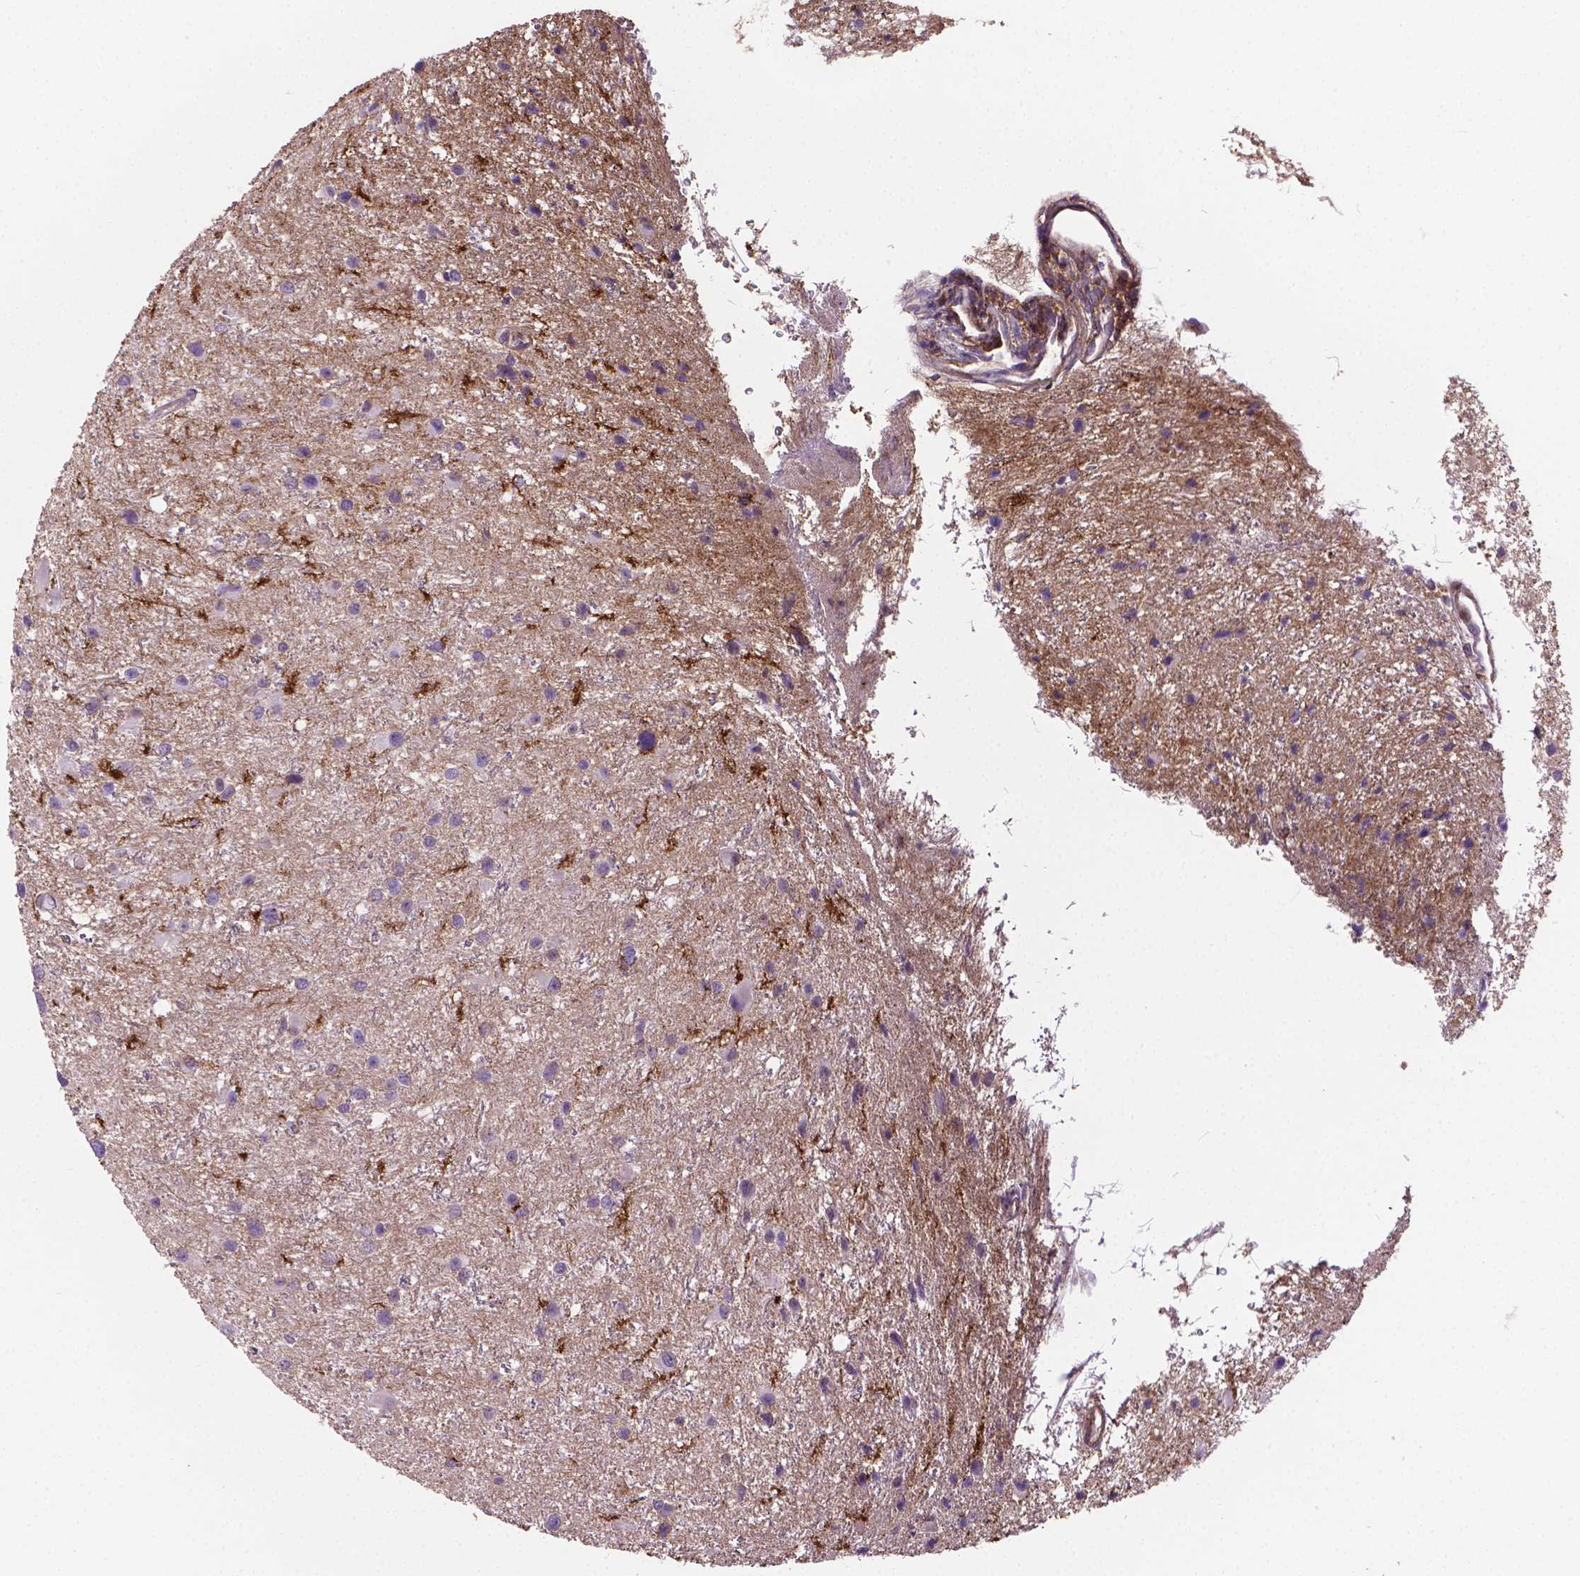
{"staining": {"intensity": "negative", "quantity": "none", "location": "none"}, "tissue": "glioma", "cell_type": "Tumor cells", "image_type": "cancer", "snomed": [{"axis": "morphology", "description": "Glioma, malignant, Low grade"}, {"axis": "topography", "description": "Brain"}], "caption": "Glioma was stained to show a protein in brown. There is no significant expression in tumor cells.", "gene": "ACAD10", "patient": {"sex": "female", "age": 32}}